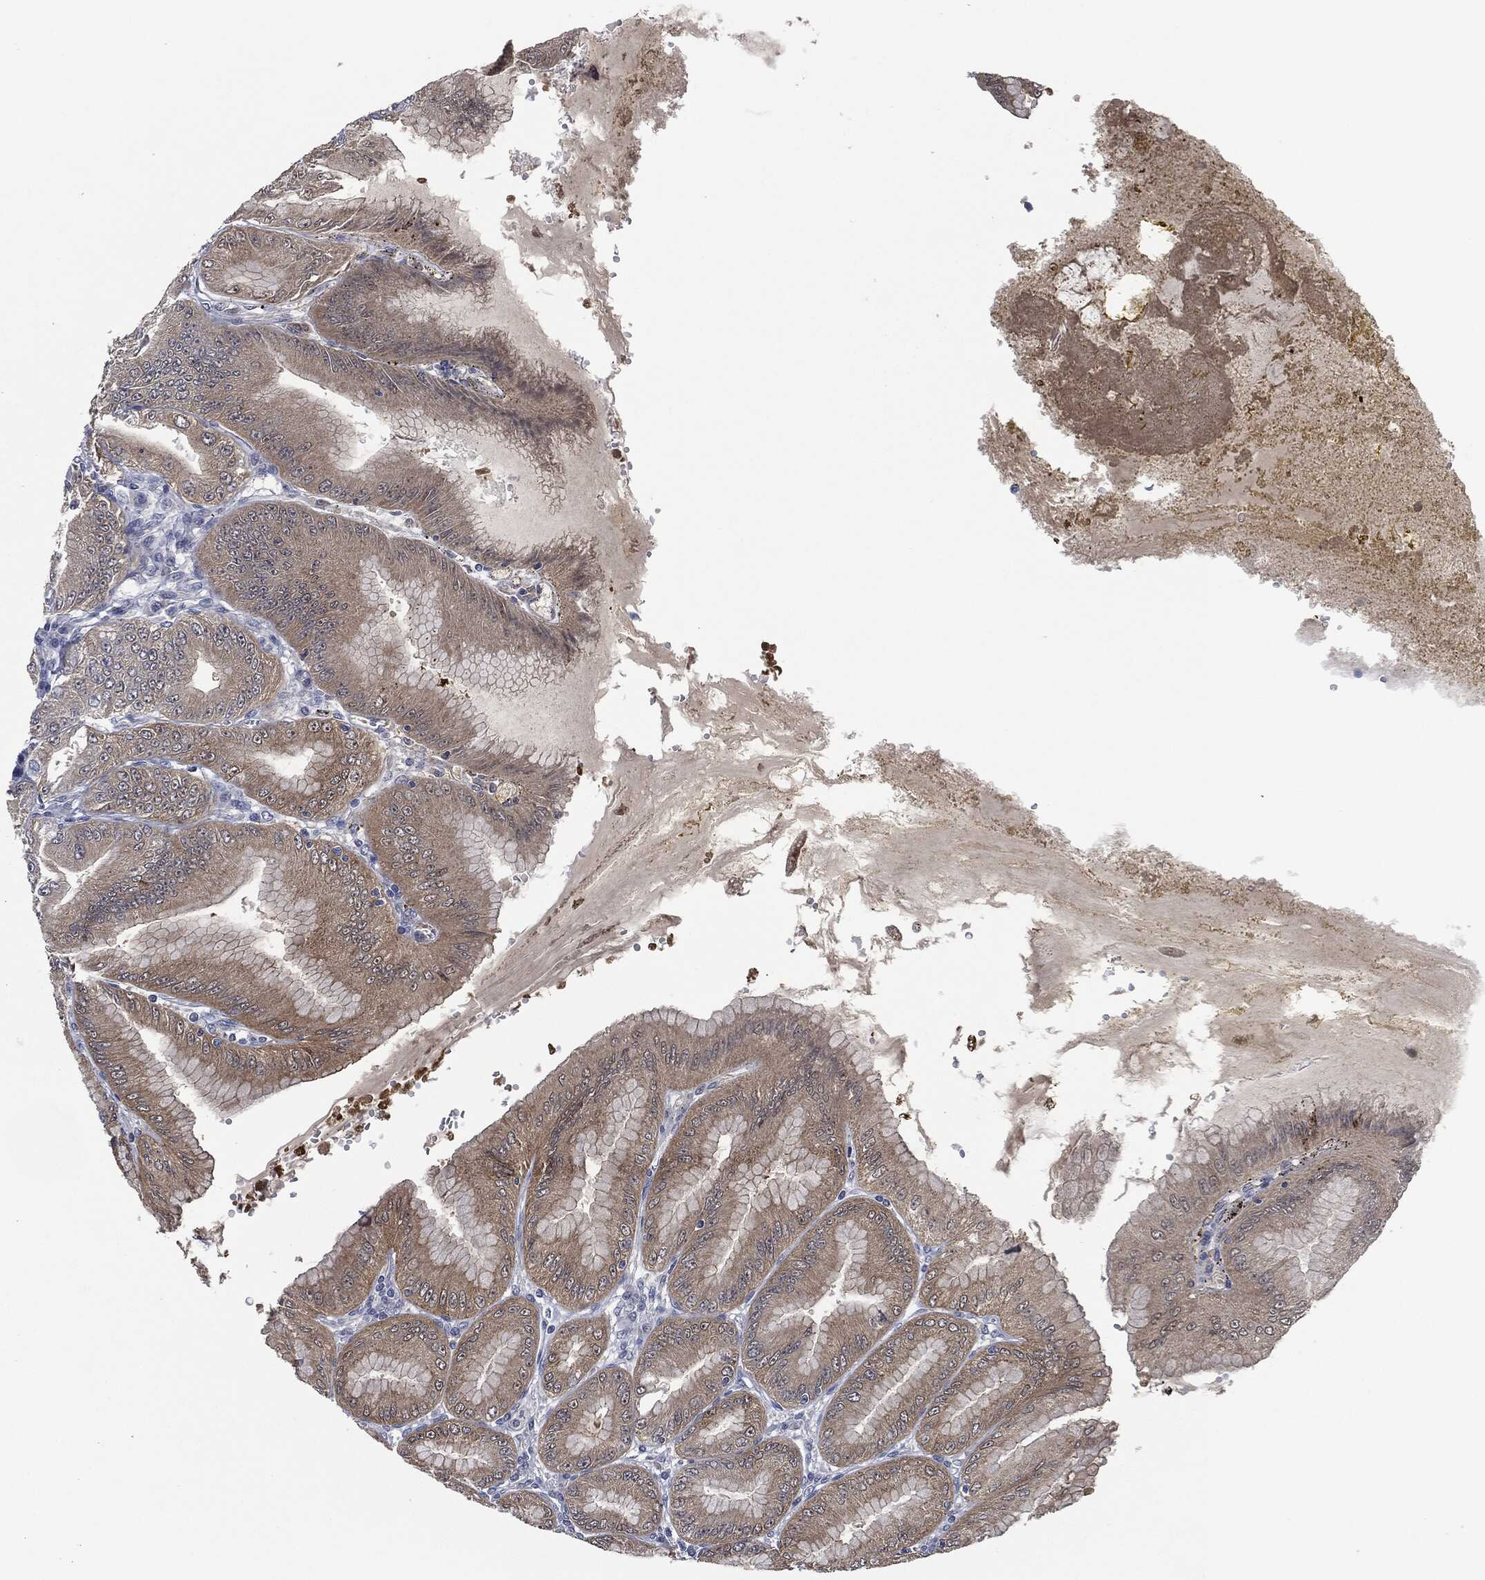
{"staining": {"intensity": "weak", "quantity": "25%-75%", "location": "cytoplasmic/membranous"}, "tissue": "stomach", "cell_type": "Glandular cells", "image_type": "normal", "snomed": [{"axis": "morphology", "description": "Normal tissue, NOS"}, {"axis": "topography", "description": "Stomach"}], "caption": "IHC histopathology image of benign stomach: human stomach stained using immunohistochemistry (IHC) shows low levels of weak protein expression localized specifically in the cytoplasmic/membranous of glandular cells, appearing as a cytoplasmic/membranous brown color.", "gene": "IL1RN", "patient": {"sex": "male", "age": 71}}